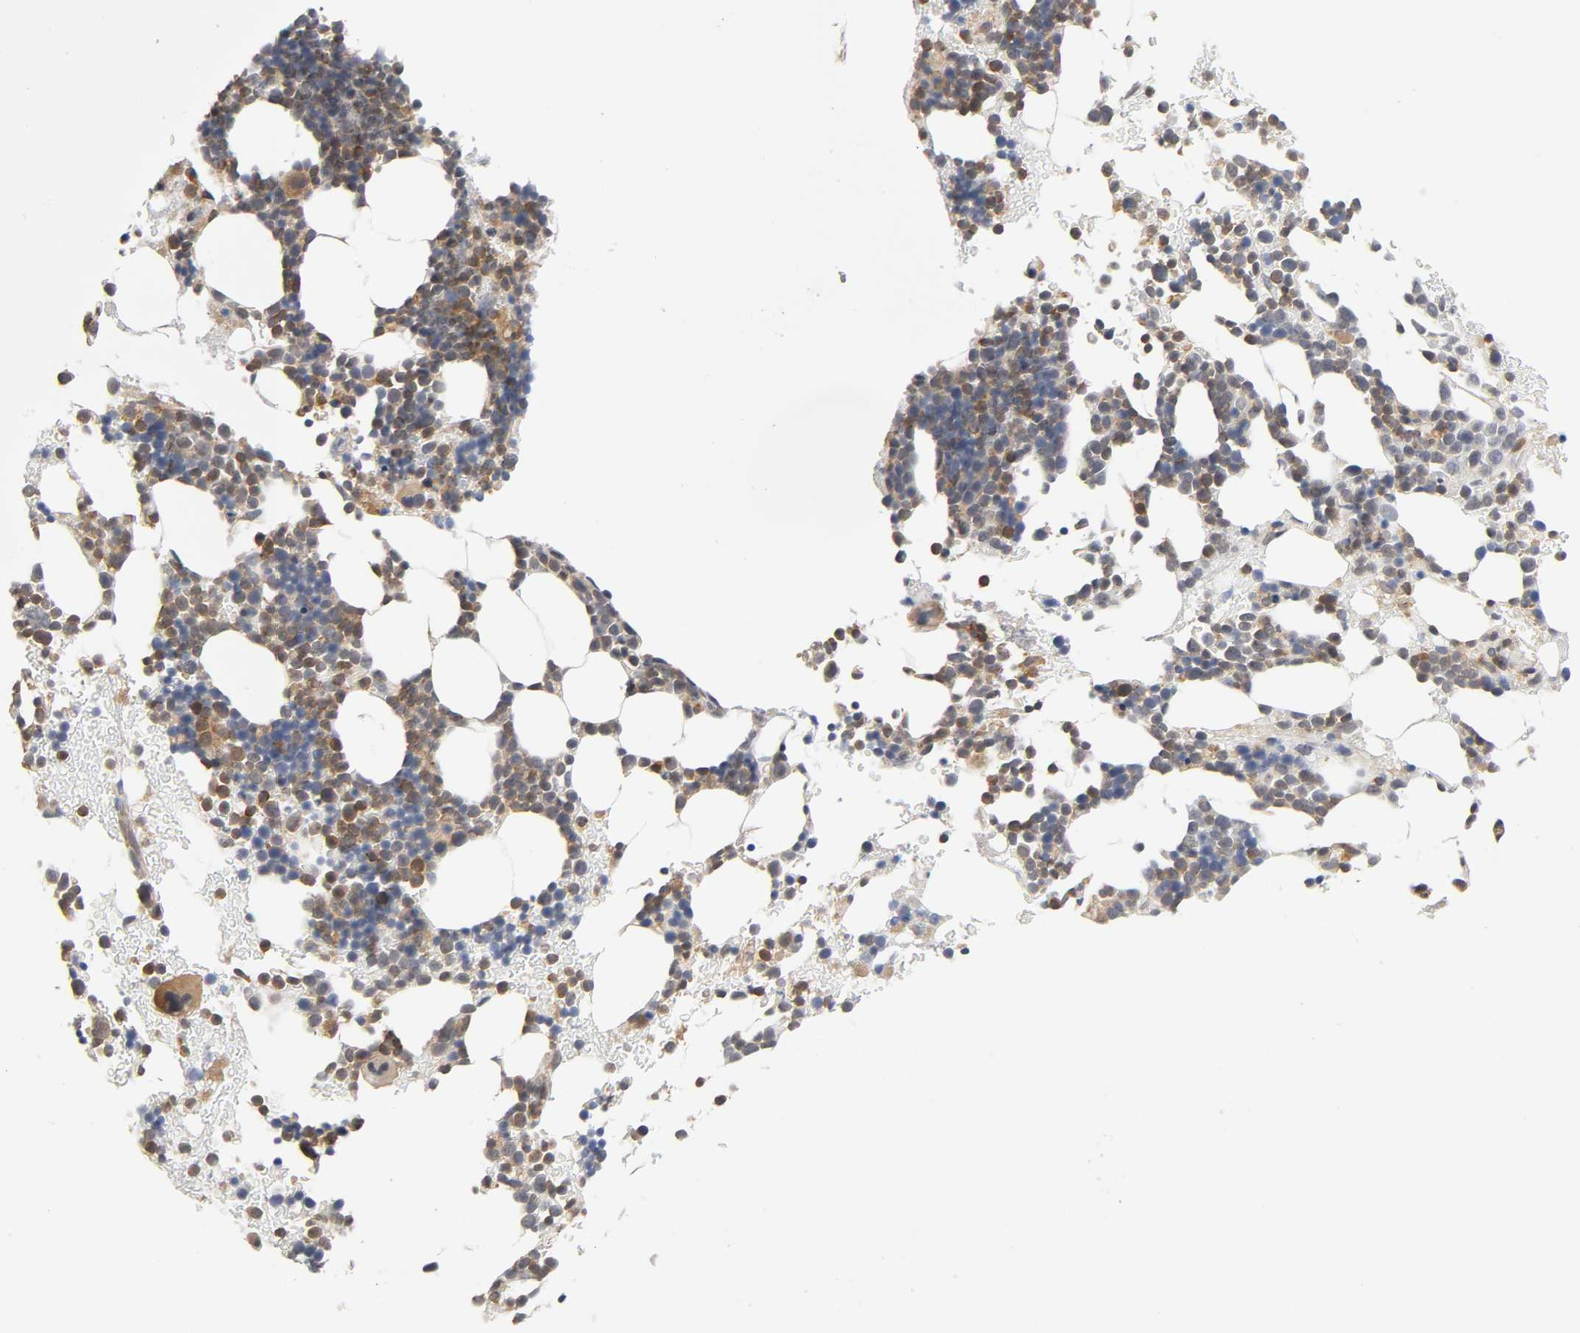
{"staining": {"intensity": "moderate", "quantity": "25%-75%", "location": "cytoplasmic/membranous,nuclear"}, "tissue": "bone marrow", "cell_type": "Hematopoietic cells", "image_type": "normal", "snomed": [{"axis": "morphology", "description": "Normal tissue, NOS"}, {"axis": "topography", "description": "Bone marrow"}], "caption": "About 25%-75% of hematopoietic cells in unremarkable bone marrow show moderate cytoplasmic/membranous,nuclear protein staining as visualized by brown immunohistochemical staining.", "gene": "ACTR2", "patient": {"sex": "male", "age": 17}}